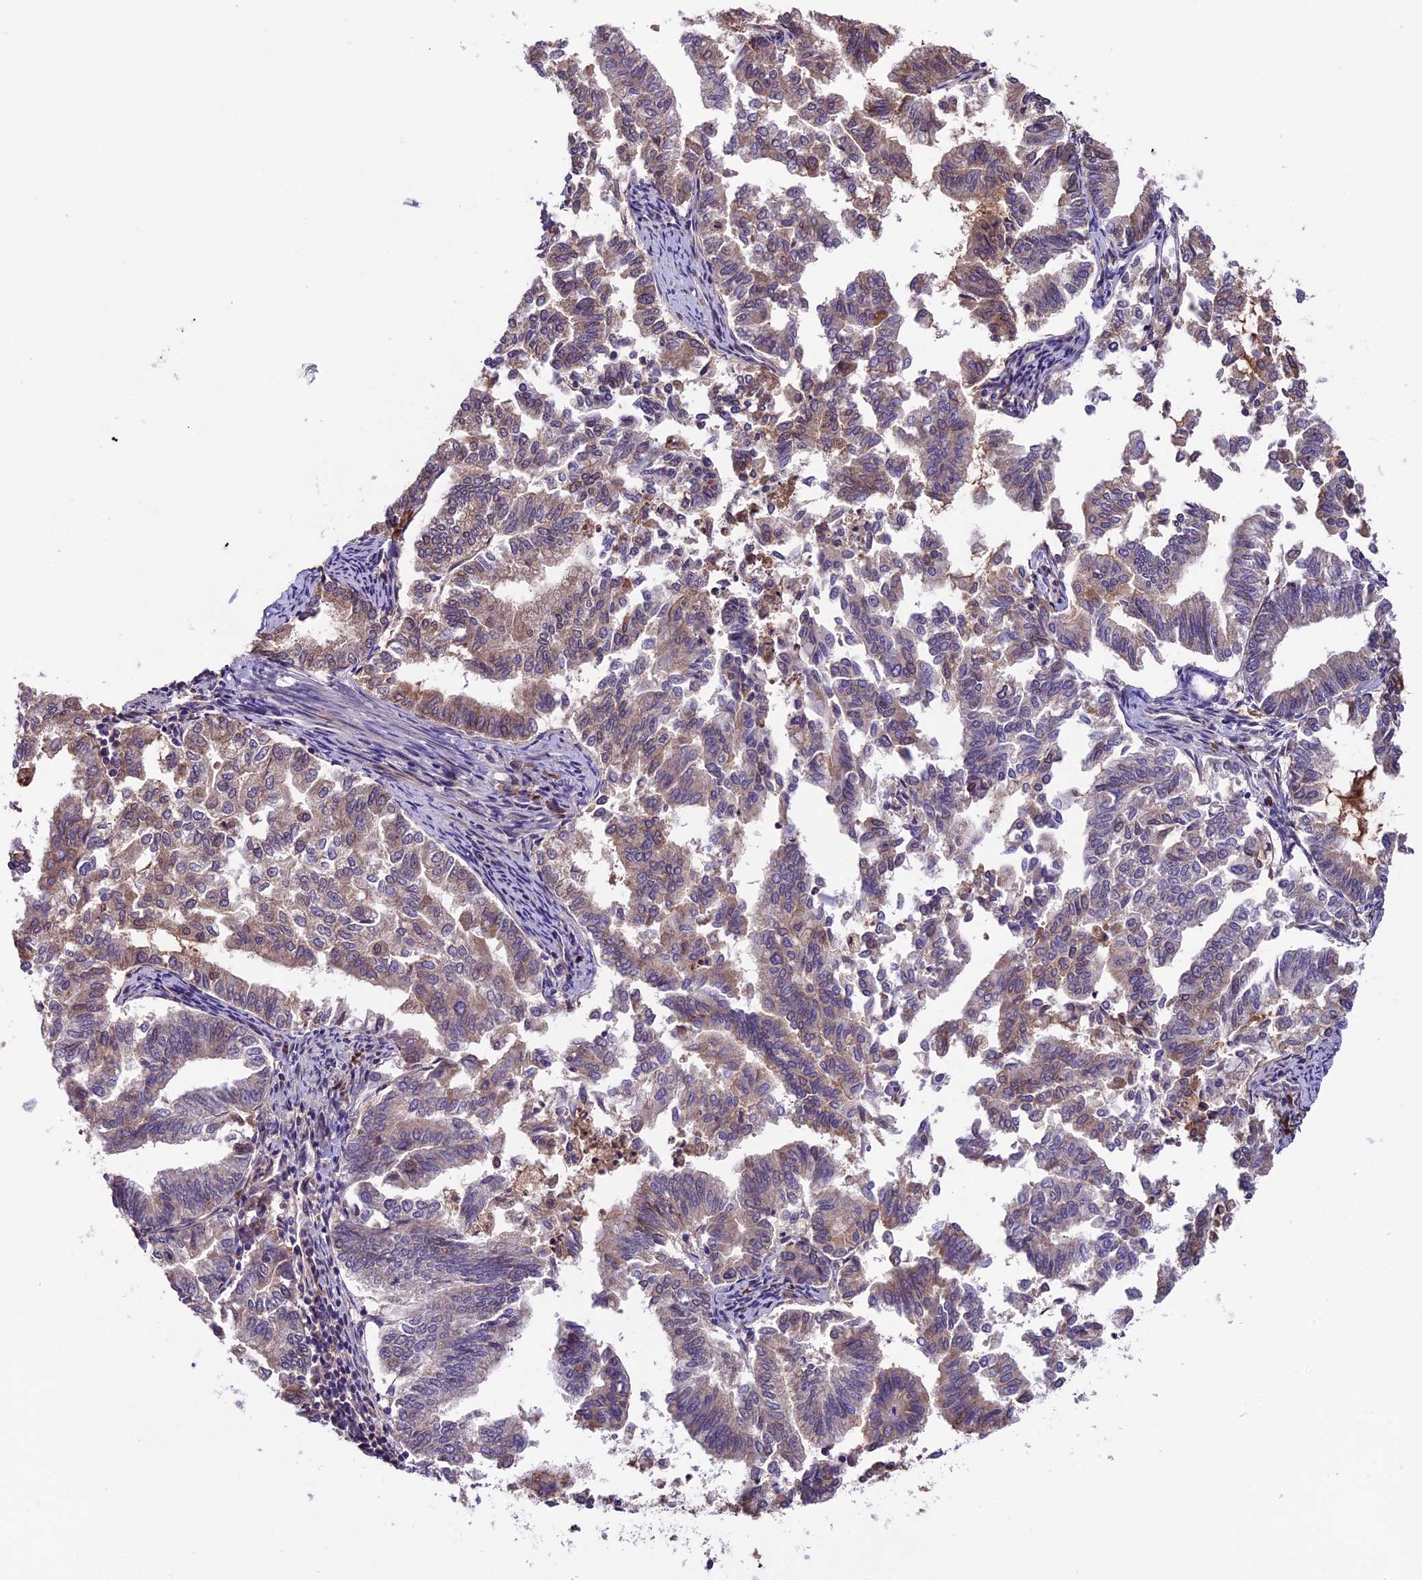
{"staining": {"intensity": "moderate", "quantity": "25%-75%", "location": "cytoplasmic/membranous"}, "tissue": "endometrial cancer", "cell_type": "Tumor cells", "image_type": "cancer", "snomed": [{"axis": "morphology", "description": "Adenocarcinoma, NOS"}, {"axis": "topography", "description": "Endometrium"}], "caption": "The image displays a brown stain indicating the presence of a protein in the cytoplasmic/membranous of tumor cells in adenocarcinoma (endometrial). (Brightfield microscopy of DAB IHC at high magnification).", "gene": "ABCC10", "patient": {"sex": "female", "age": 79}}